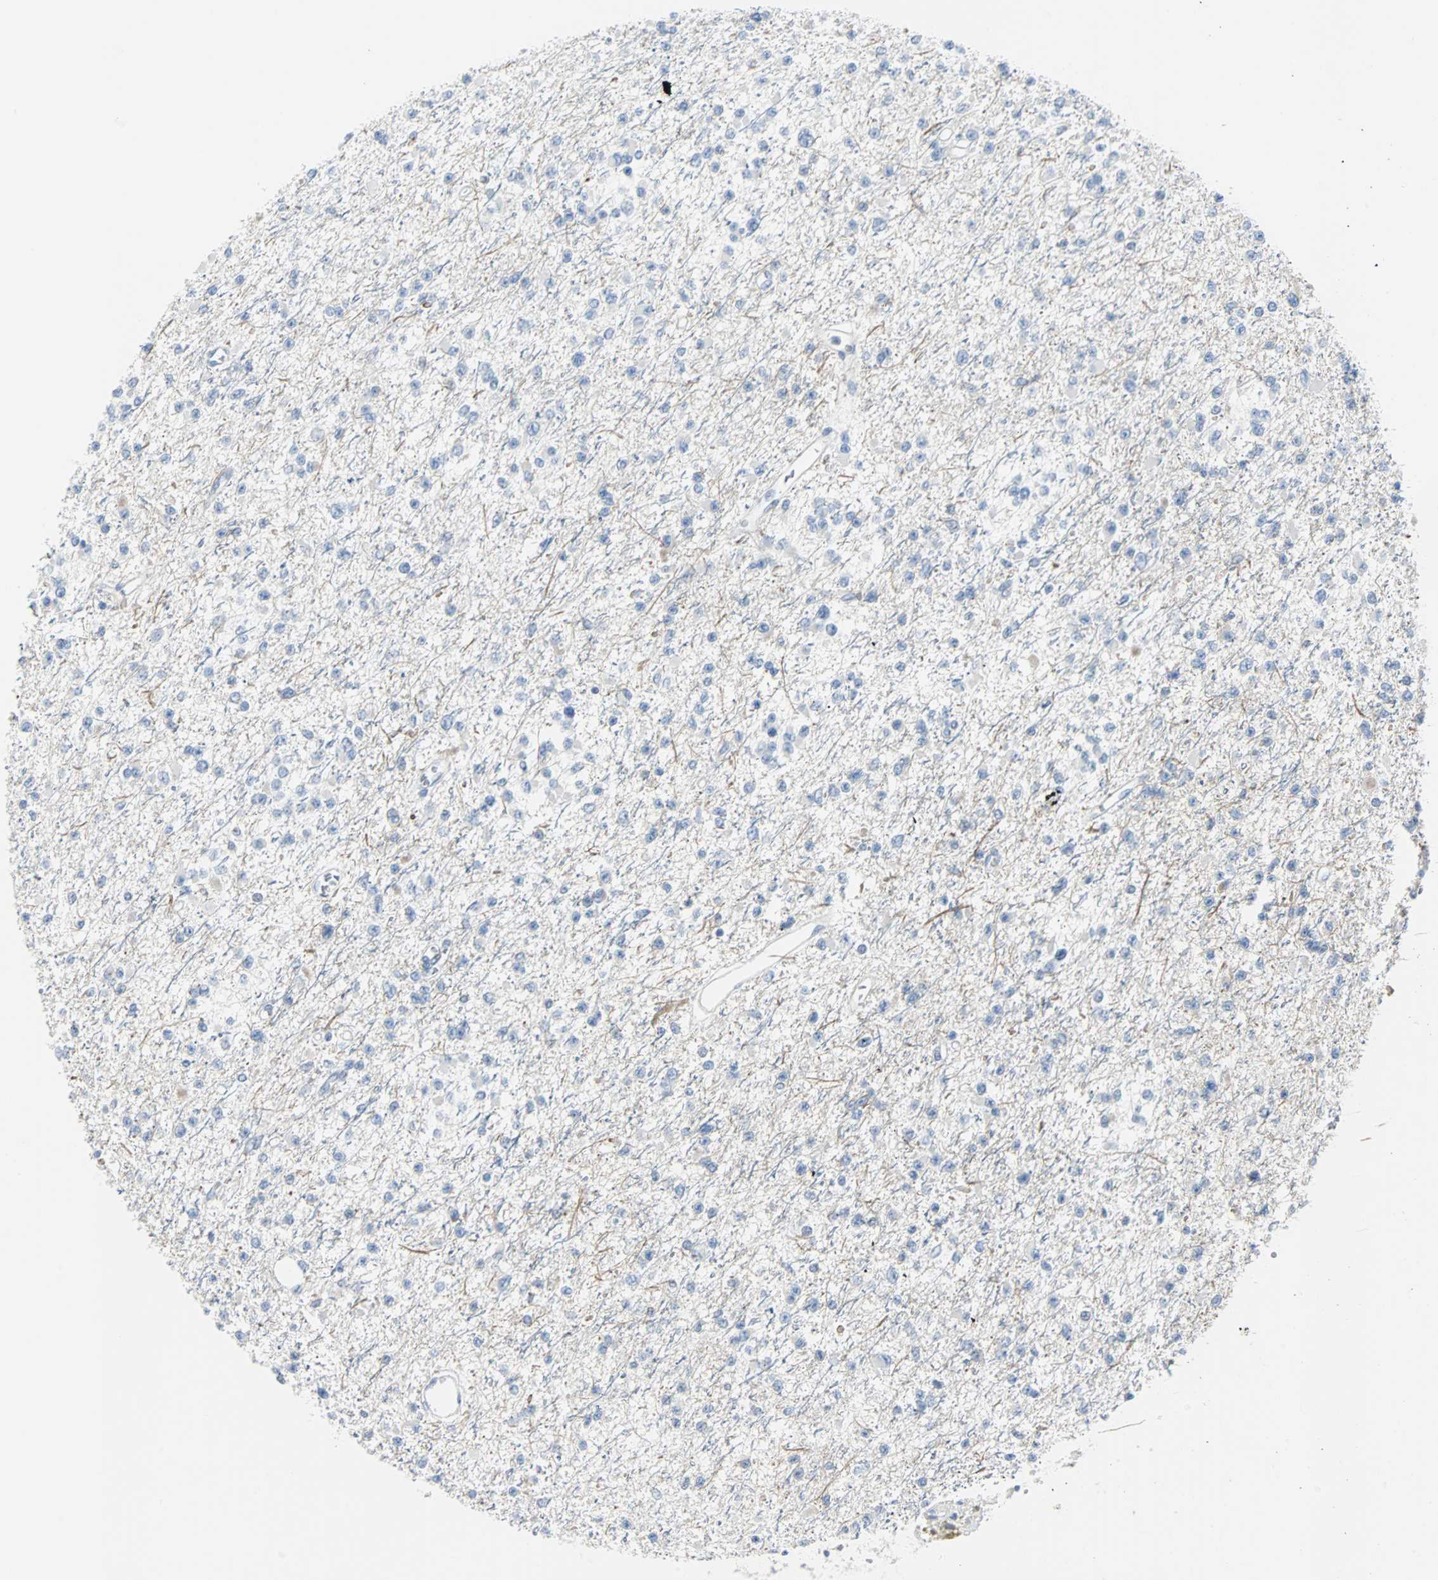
{"staining": {"intensity": "negative", "quantity": "none", "location": "none"}, "tissue": "glioma", "cell_type": "Tumor cells", "image_type": "cancer", "snomed": [{"axis": "morphology", "description": "Glioma, malignant, Low grade"}, {"axis": "topography", "description": "Brain"}], "caption": "Micrograph shows no protein positivity in tumor cells of malignant glioma (low-grade) tissue.", "gene": "RASA1", "patient": {"sex": "female", "age": 22}}